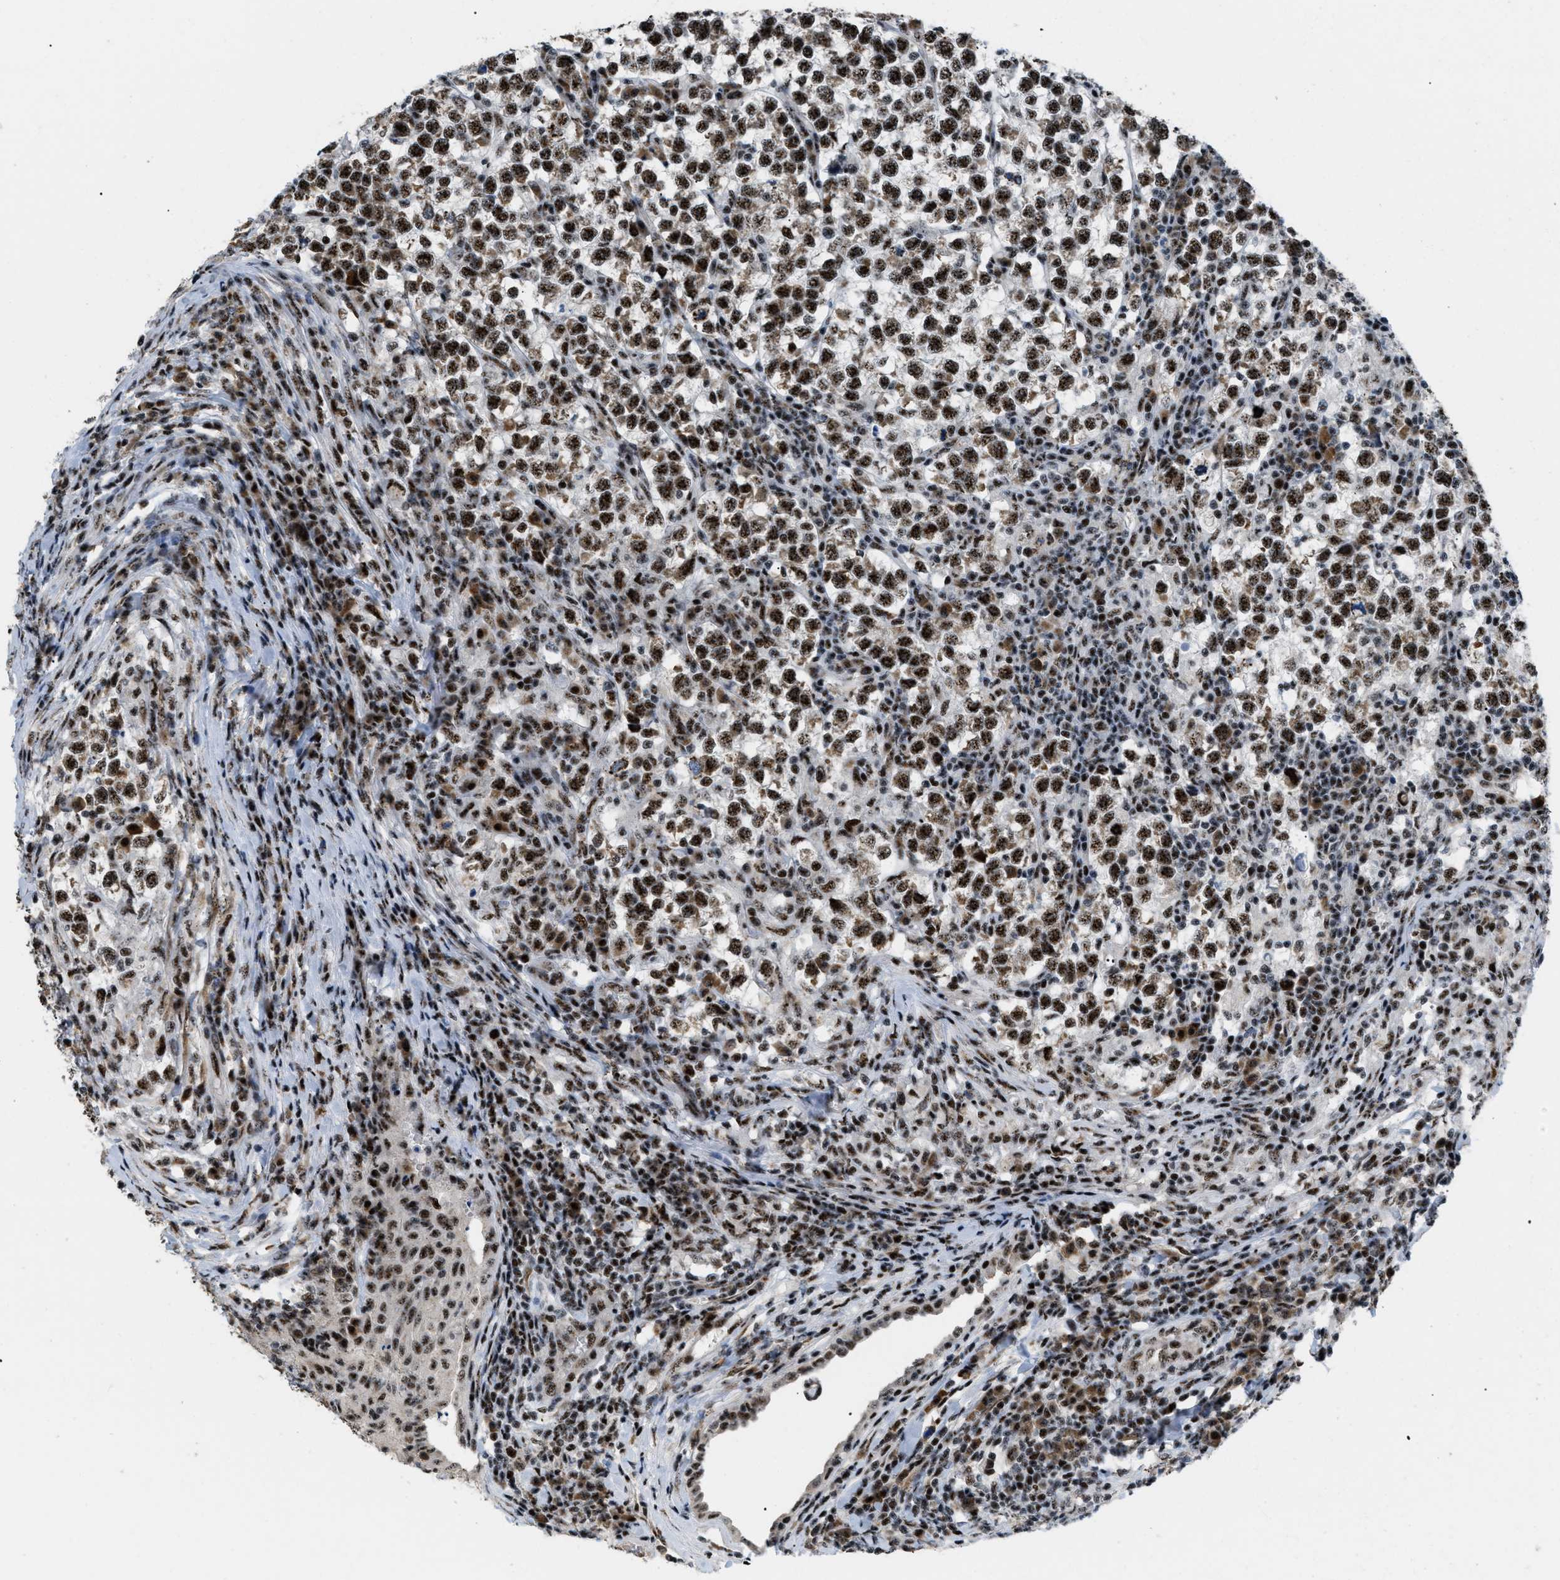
{"staining": {"intensity": "strong", "quantity": ">75%", "location": "cytoplasmic/membranous,nuclear"}, "tissue": "testis cancer", "cell_type": "Tumor cells", "image_type": "cancer", "snomed": [{"axis": "morphology", "description": "Normal tissue, NOS"}, {"axis": "morphology", "description": "Seminoma, NOS"}, {"axis": "topography", "description": "Testis"}], "caption": "Immunohistochemical staining of seminoma (testis) displays high levels of strong cytoplasmic/membranous and nuclear staining in approximately >75% of tumor cells.", "gene": "CDR2", "patient": {"sex": "male", "age": 43}}